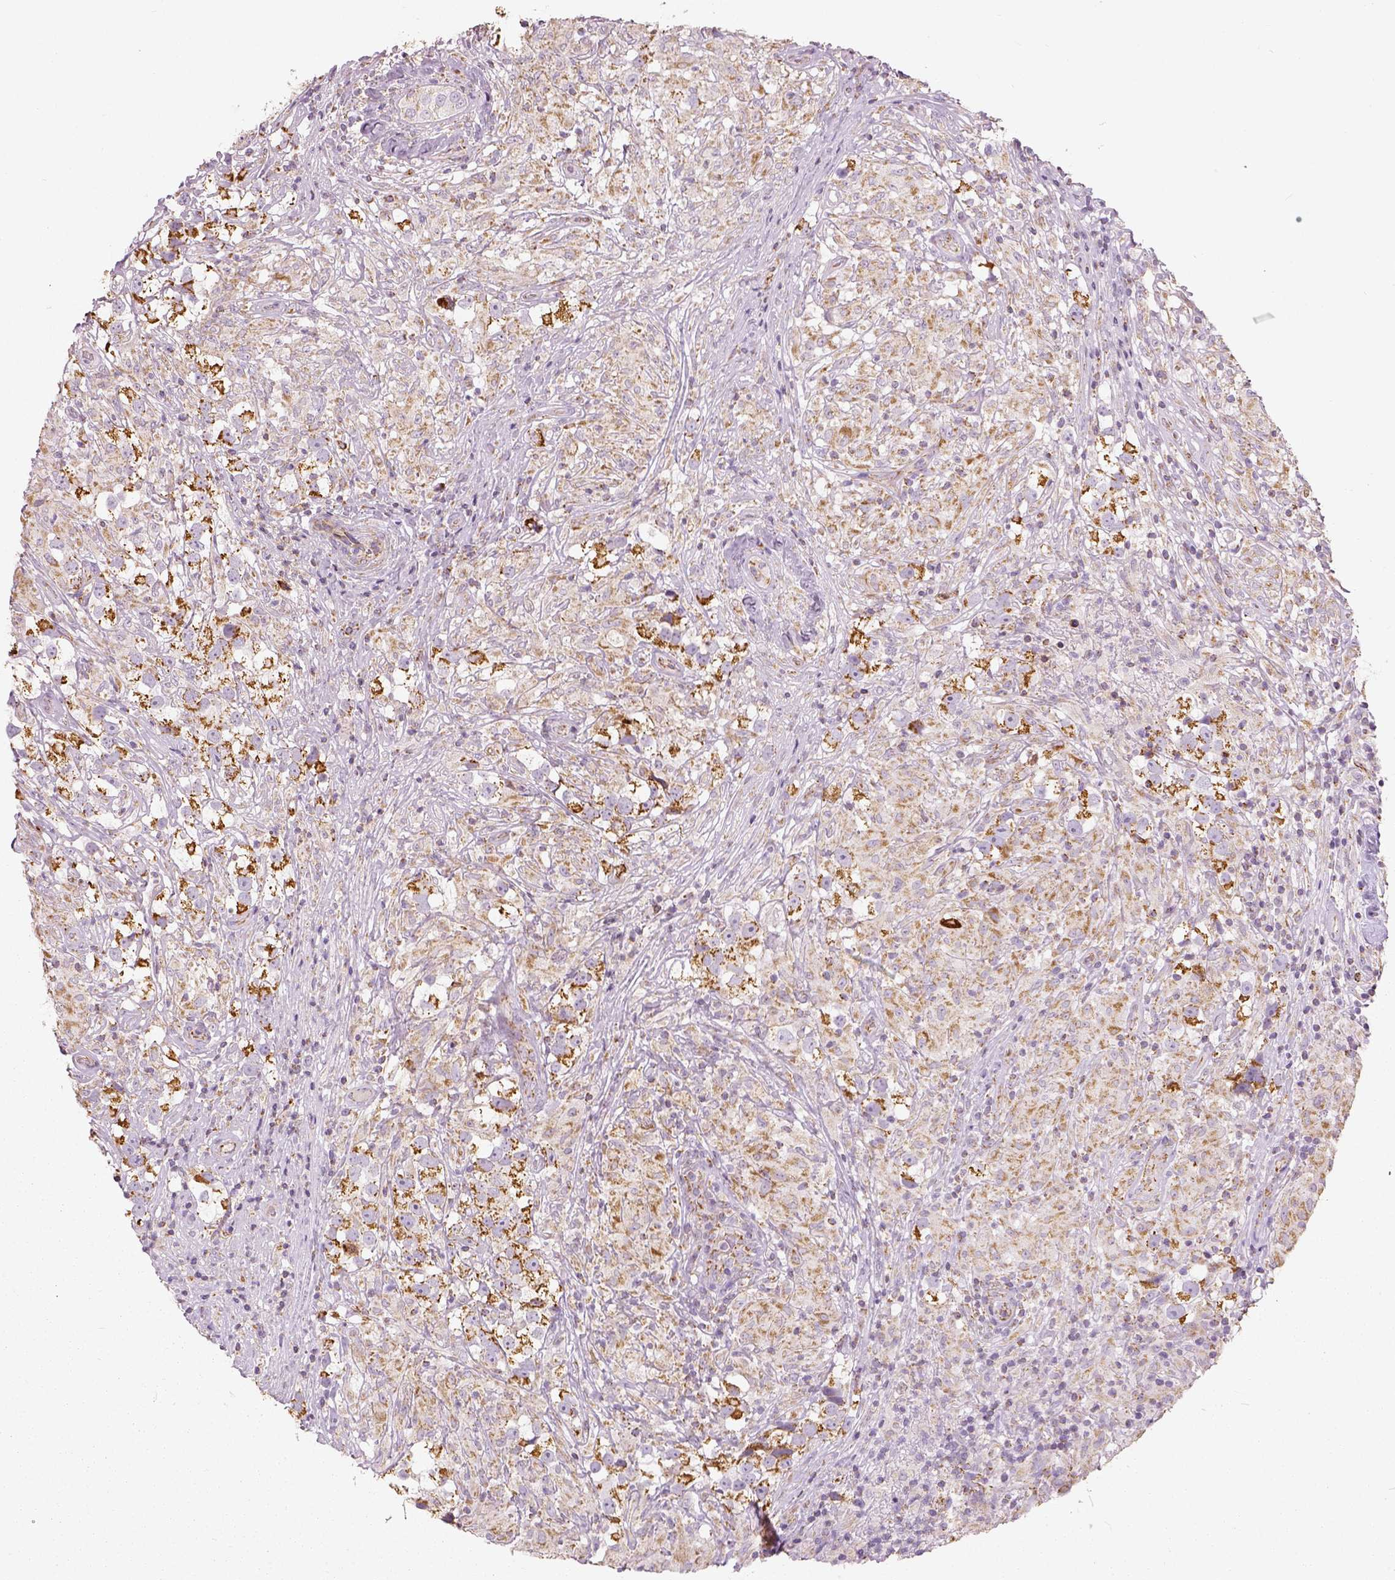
{"staining": {"intensity": "moderate", "quantity": ">75%", "location": "cytoplasmic/membranous"}, "tissue": "testis cancer", "cell_type": "Tumor cells", "image_type": "cancer", "snomed": [{"axis": "morphology", "description": "Seminoma, NOS"}, {"axis": "topography", "description": "Testis"}], "caption": "Immunohistochemical staining of human seminoma (testis) demonstrates moderate cytoplasmic/membranous protein positivity in about >75% of tumor cells.", "gene": "PGAM5", "patient": {"sex": "male", "age": 46}}